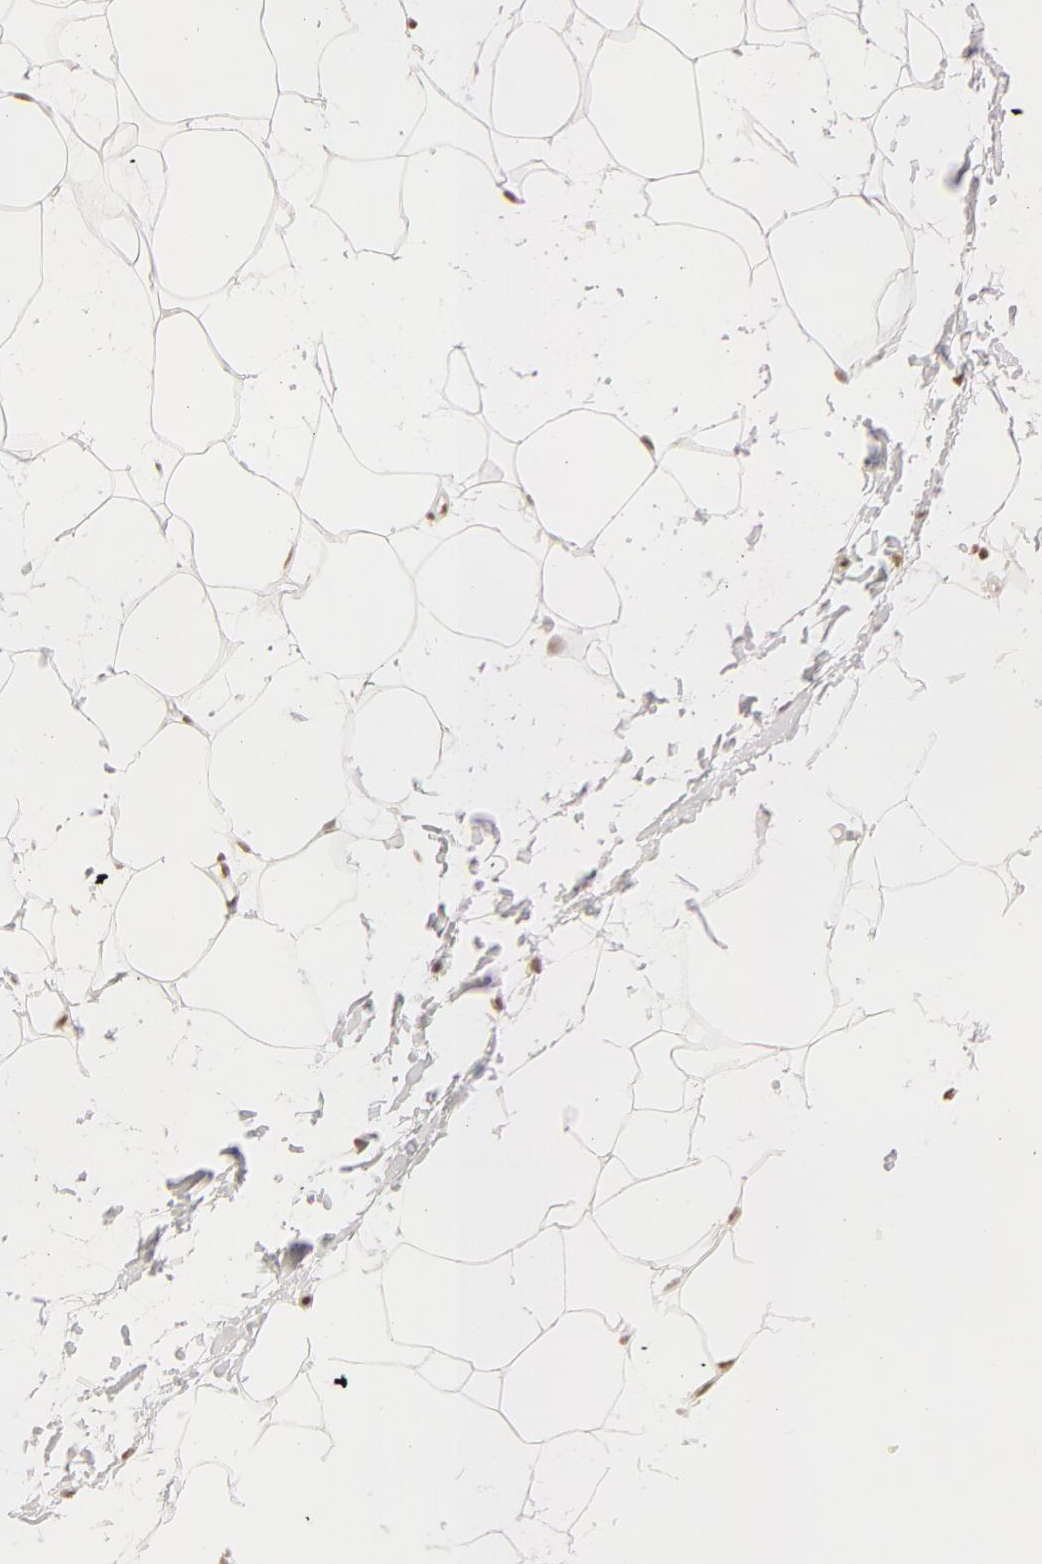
{"staining": {"intensity": "moderate", "quantity": ">75%", "location": "nuclear"}, "tissue": "adipose tissue", "cell_type": "Adipocytes", "image_type": "normal", "snomed": [{"axis": "morphology", "description": "Normal tissue, NOS"}, {"axis": "topography", "description": "Breast"}], "caption": "The immunohistochemical stain highlights moderate nuclear expression in adipocytes of benign adipose tissue. The staining was performed using DAB, with brown indicating positive protein expression. Nuclei are stained blue with hematoxylin.", "gene": "RBM39", "patient": {"sex": "female", "age": 45}}